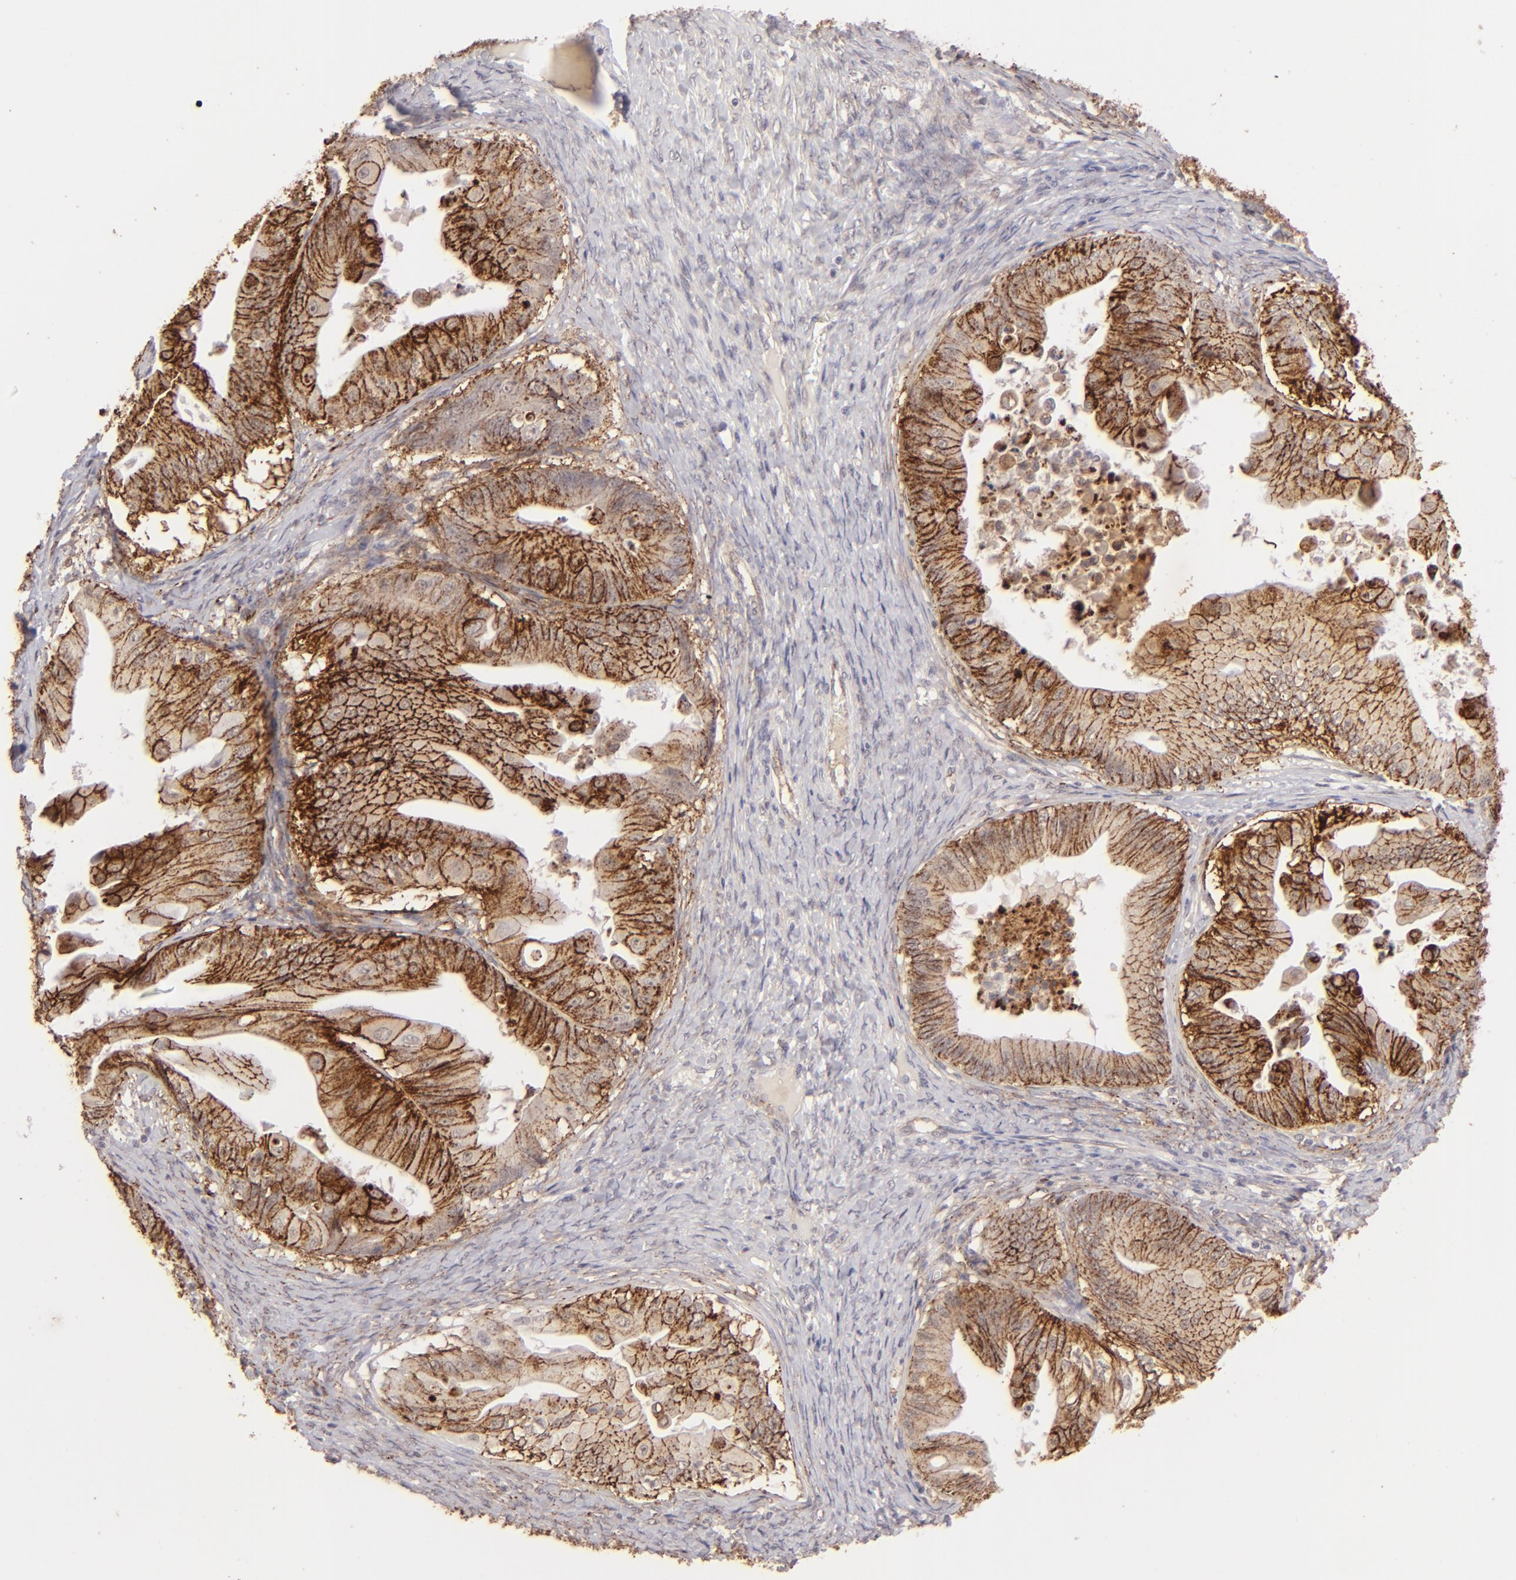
{"staining": {"intensity": "strong", "quantity": ">75%", "location": "cytoplasmic/membranous"}, "tissue": "ovarian cancer", "cell_type": "Tumor cells", "image_type": "cancer", "snomed": [{"axis": "morphology", "description": "Cystadenocarcinoma, mucinous, NOS"}, {"axis": "topography", "description": "Ovary"}], "caption": "Mucinous cystadenocarcinoma (ovarian) tissue exhibits strong cytoplasmic/membranous expression in about >75% of tumor cells The staining was performed using DAB, with brown indicating positive protein expression. Nuclei are stained blue with hematoxylin.", "gene": "CLDN1", "patient": {"sex": "female", "age": 37}}